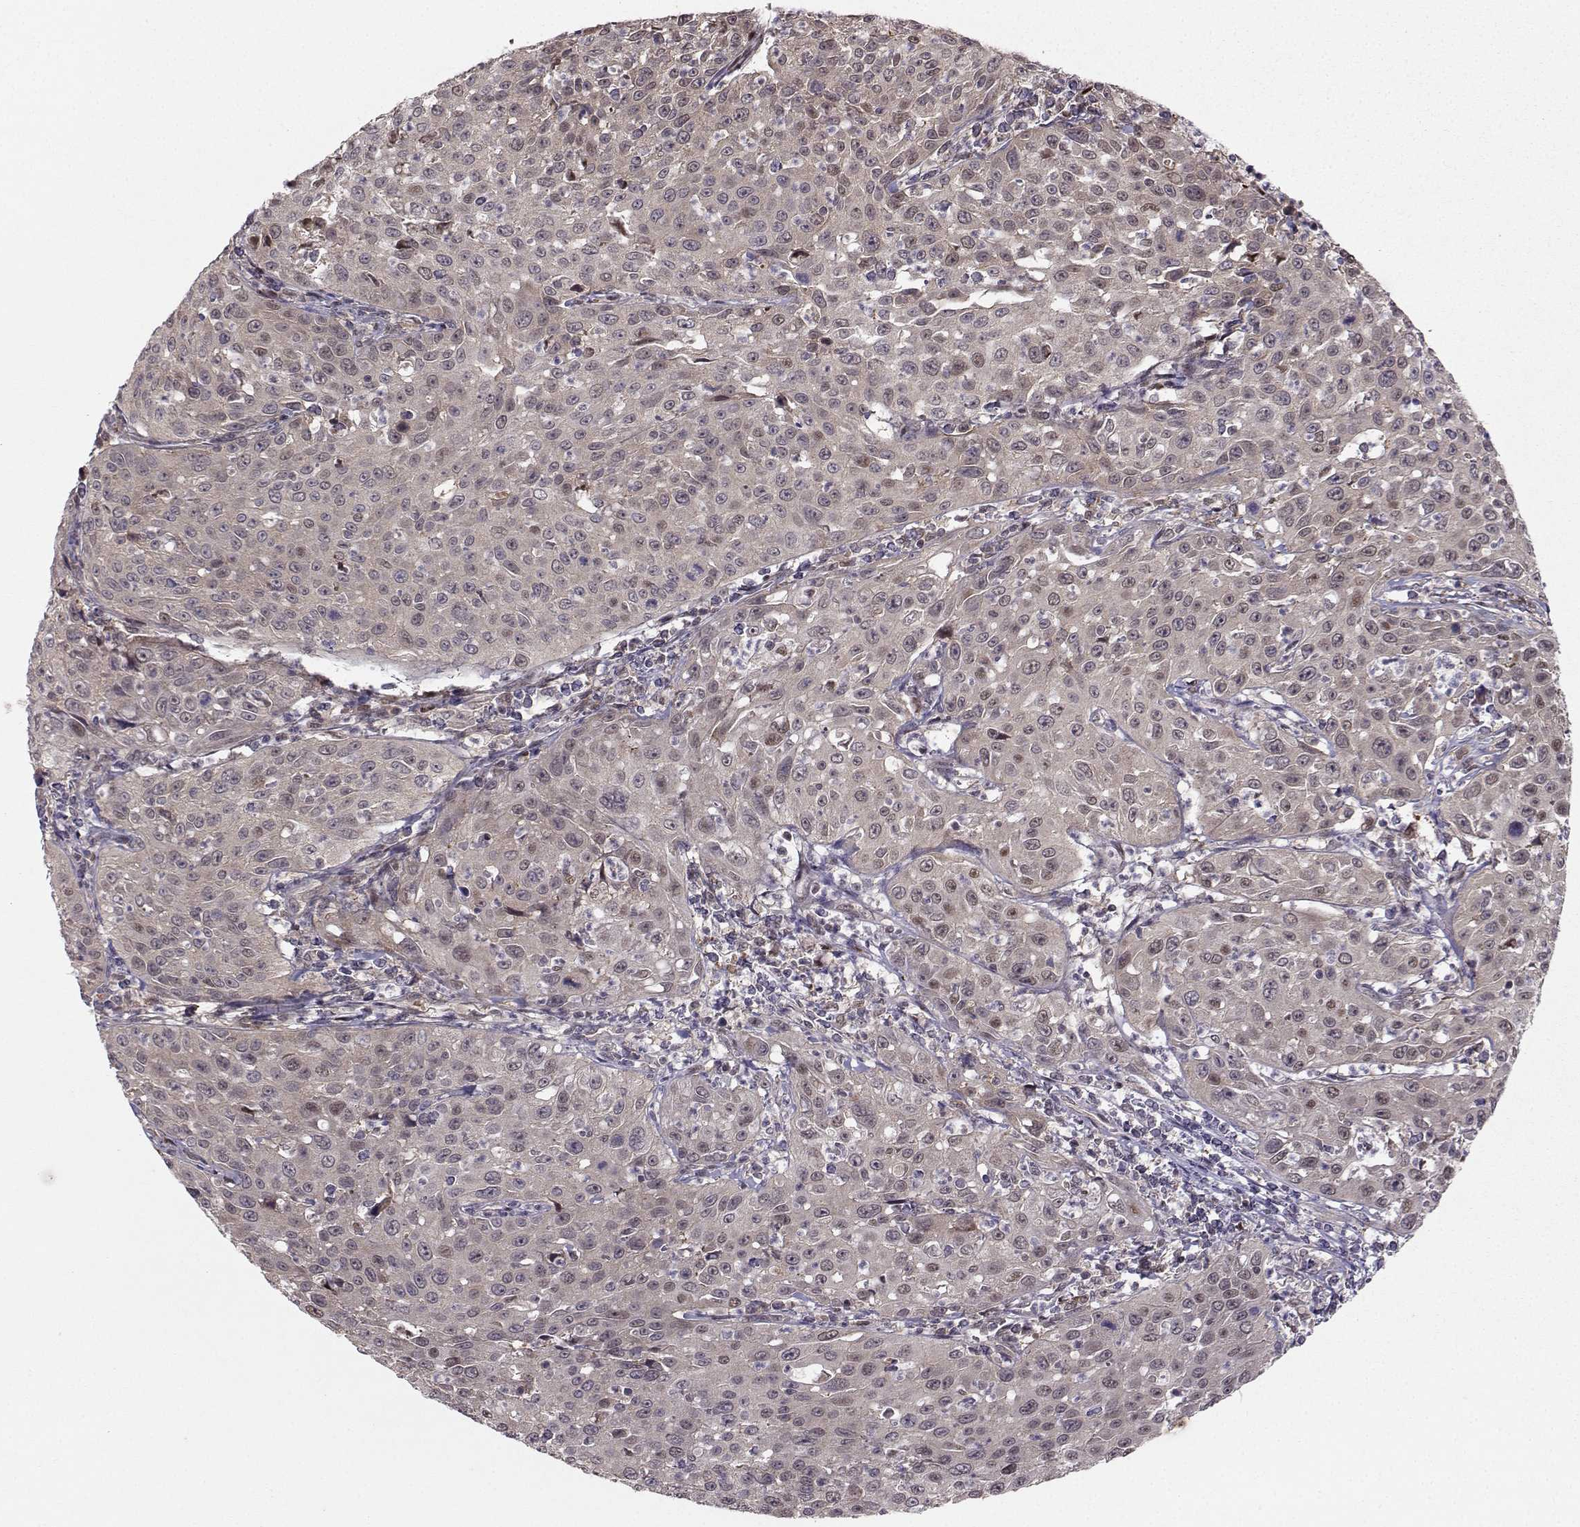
{"staining": {"intensity": "weak", "quantity": "25%-75%", "location": "cytoplasmic/membranous,nuclear"}, "tissue": "cervical cancer", "cell_type": "Tumor cells", "image_type": "cancer", "snomed": [{"axis": "morphology", "description": "Squamous cell carcinoma, NOS"}, {"axis": "topography", "description": "Cervix"}], "caption": "Immunohistochemistry (IHC) image of human cervical cancer stained for a protein (brown), which demonstrates low levels of weak cytoplasmic/membranous and nuclear positivity in about 25%-75% of tumor cells.", "gene": "PKP2", "patient": {"sex": "female", "age": 26}}